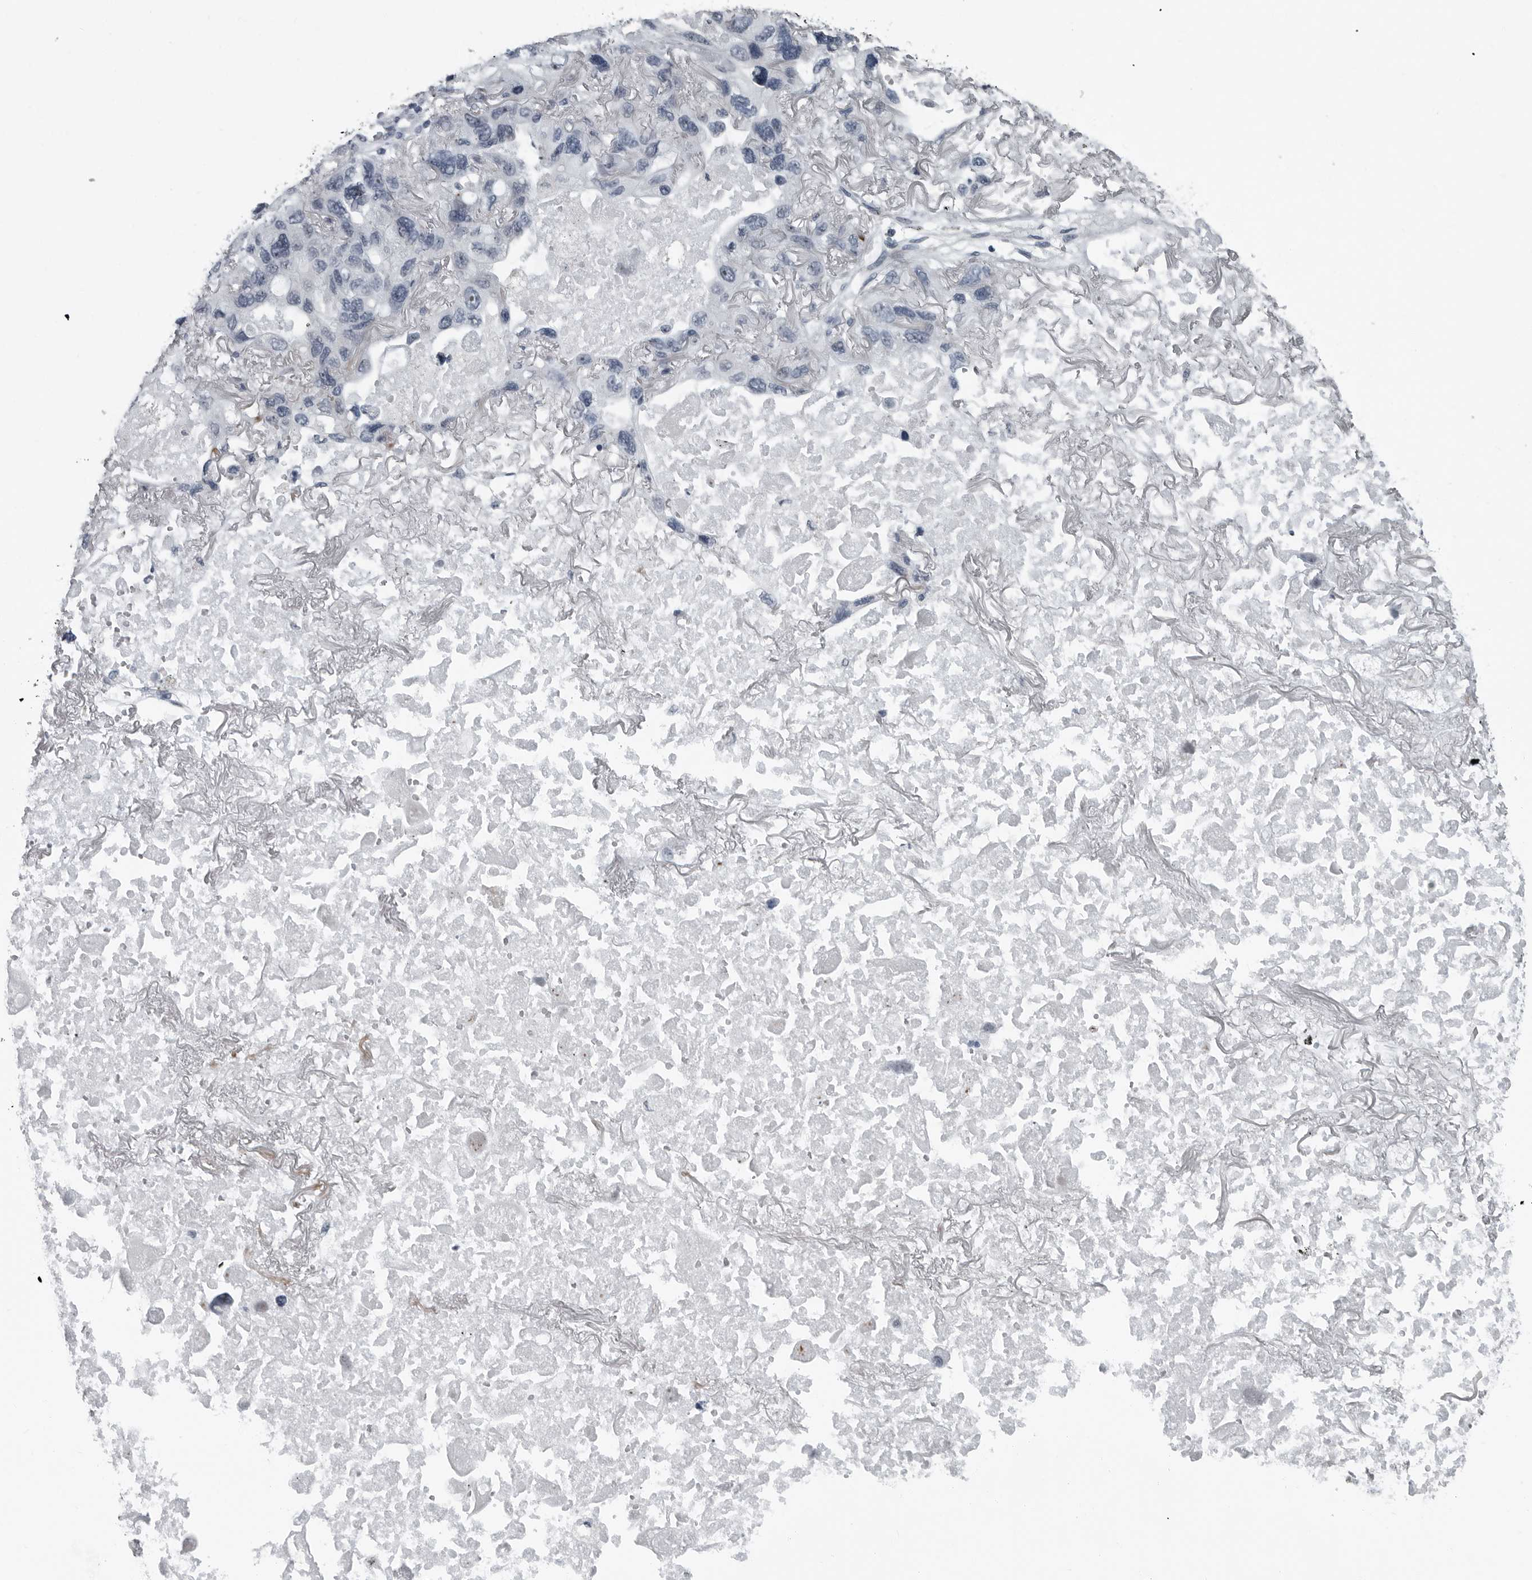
{"staining": {"intensity": "negative", "quantity": "none", "location": "none"}, "tissue": "lung cancer", "cell_type": "Tumor cells", "image_type": "cancer", "snomed": [{"axis": "morphology", "description": "Squamous cell carcinoma, NOS"}, {"axis": "topography", "description": "Lung"}], "caption": "Immunohistochemistry of lung cancer (squamous cell carcinoma) exhibits no positivity in tumor cells. The staining was performed using DAB to visualize the protein expression in brown, while the nuclei were stained in blue with hematoxylin (Magnification: 20x).", "gene": "PDCD11", "patient": {"sex": "female", "age": 73}}